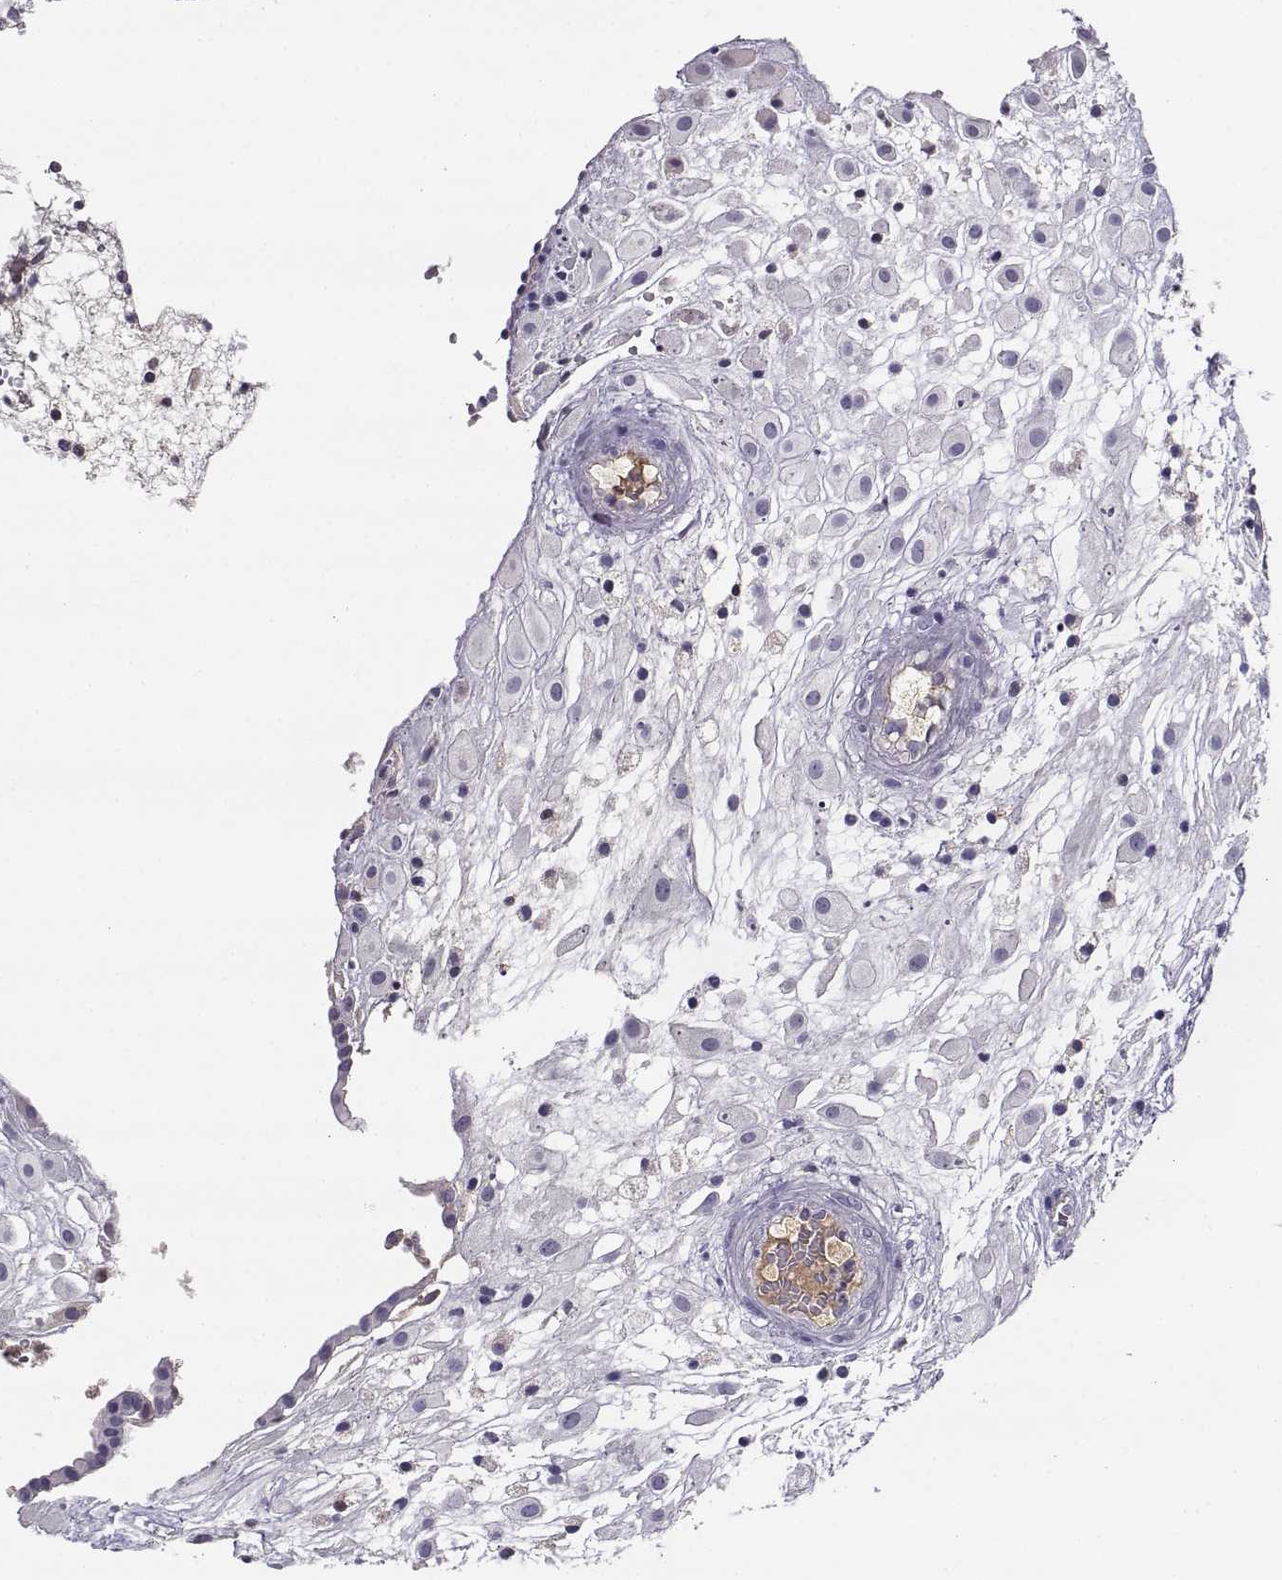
{"staining": {"intensity": "negative", "quantity": "none", "location": "none"}, "tissue": "placenta", "cell_type": "Decidual cells", "image_type": "normal", "snomed": [{"axis": "morphology", "description": "Normal tissue, NOS"}, {"axis": "topography", "description": "Placenta"}], "caption": "Immunohistochemical staining of unremarkable placenta shows no significant staining in decidual cells.", "gene": "SLCO6A1", "patient": {"sex": "female", "age": 24}}